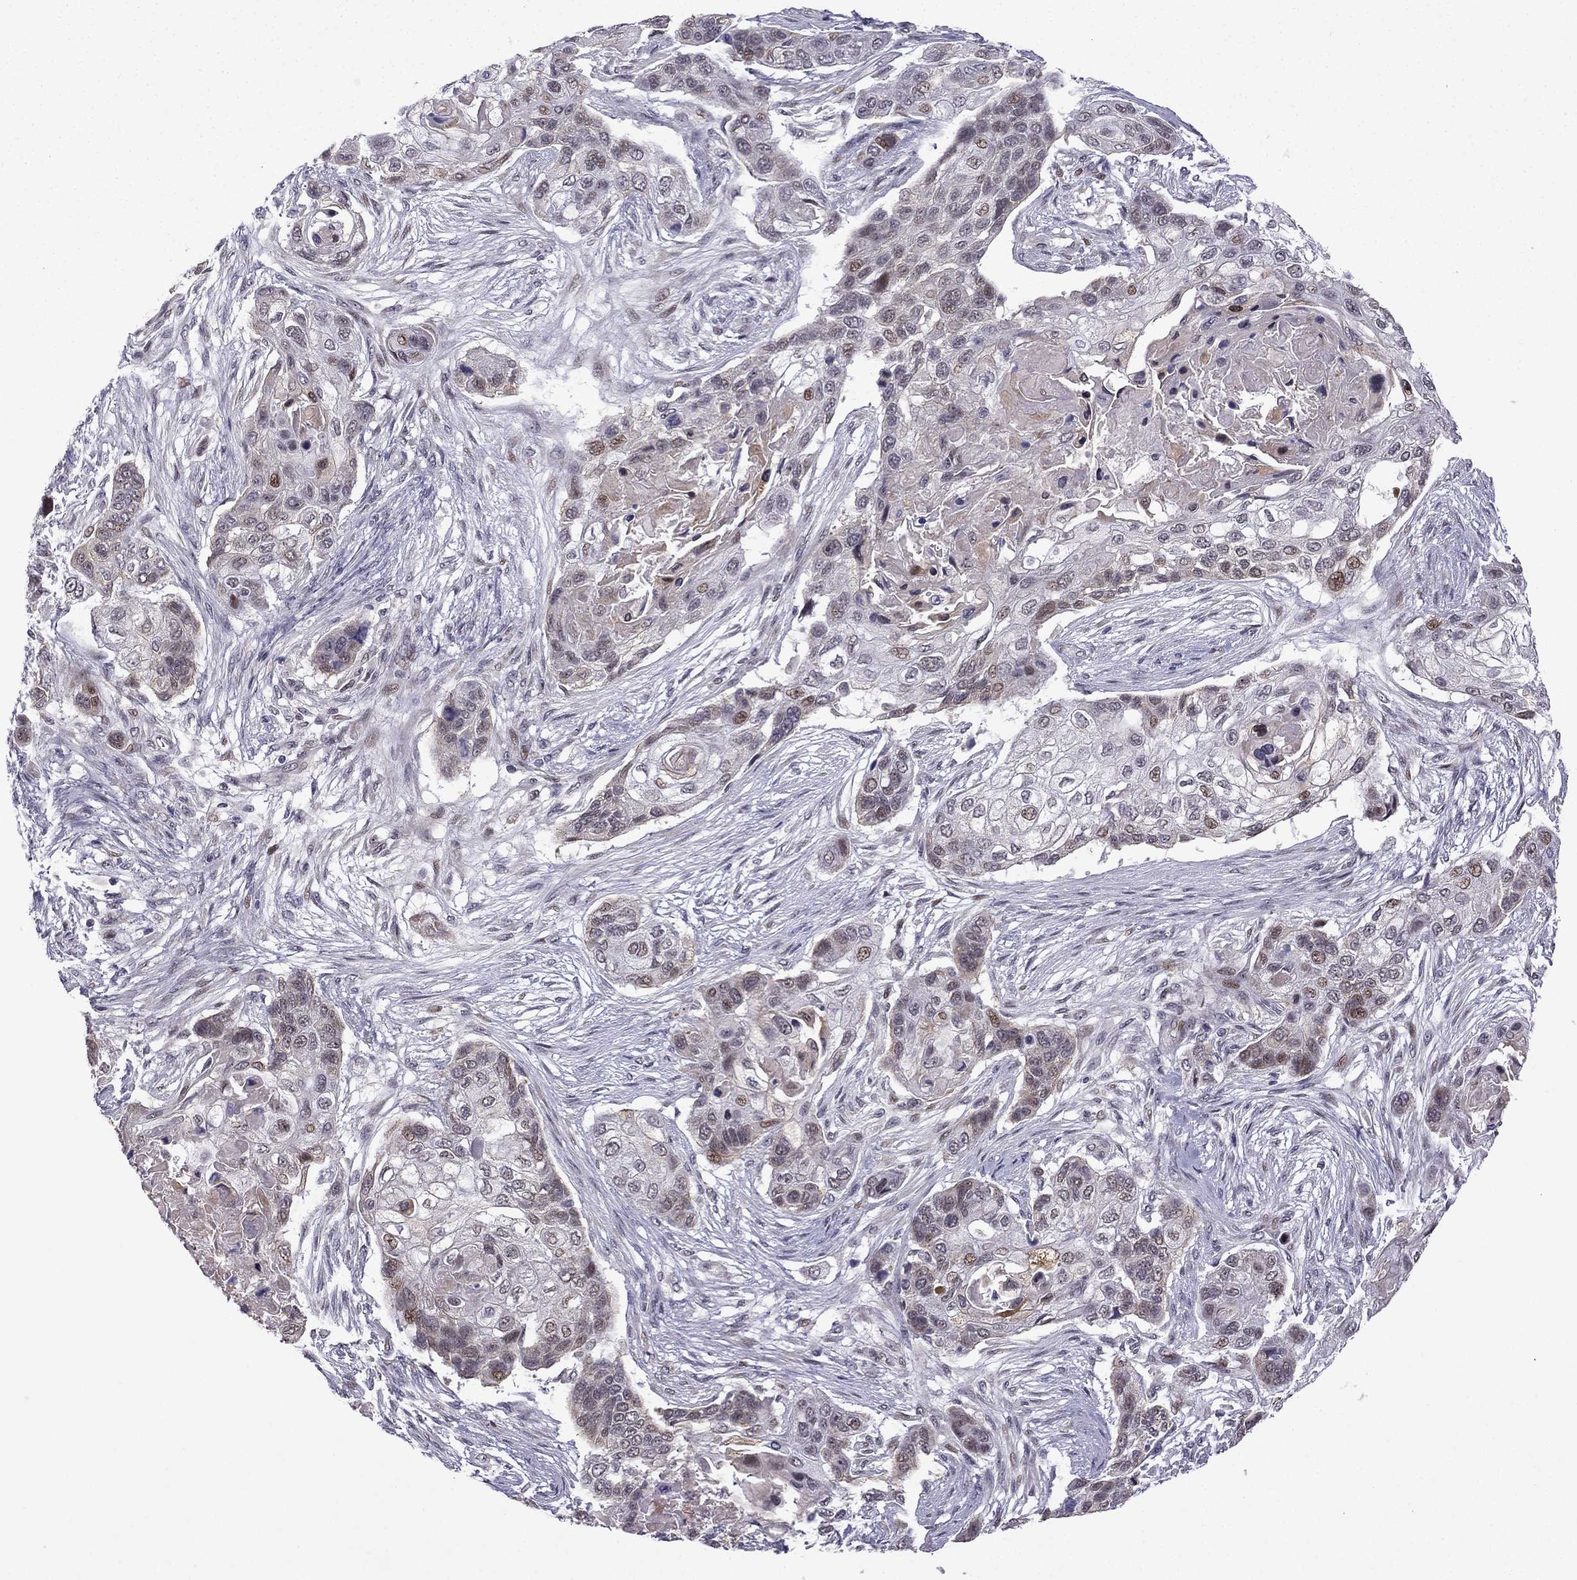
{"staining": {"intensity": "moderate", "quantity": "<25%", "location": "nuclear"}, "tissue": "lung cancer", "cell_type": "Tumor cells", "image_type": "cancer", "snomed": [{"axis": "morphology", "description": "Squamous cell carcinoma, NOS"}, {"axis": "topography", "description": "Lung"}], "caption": "About <25% of tumor cells in human lung cancer demonstrate moderate nuclear protein staining as visualized by brown immunohistochemical staining.", "gene": "FGF3", "patient": {"sex": "male", "age": 69}}